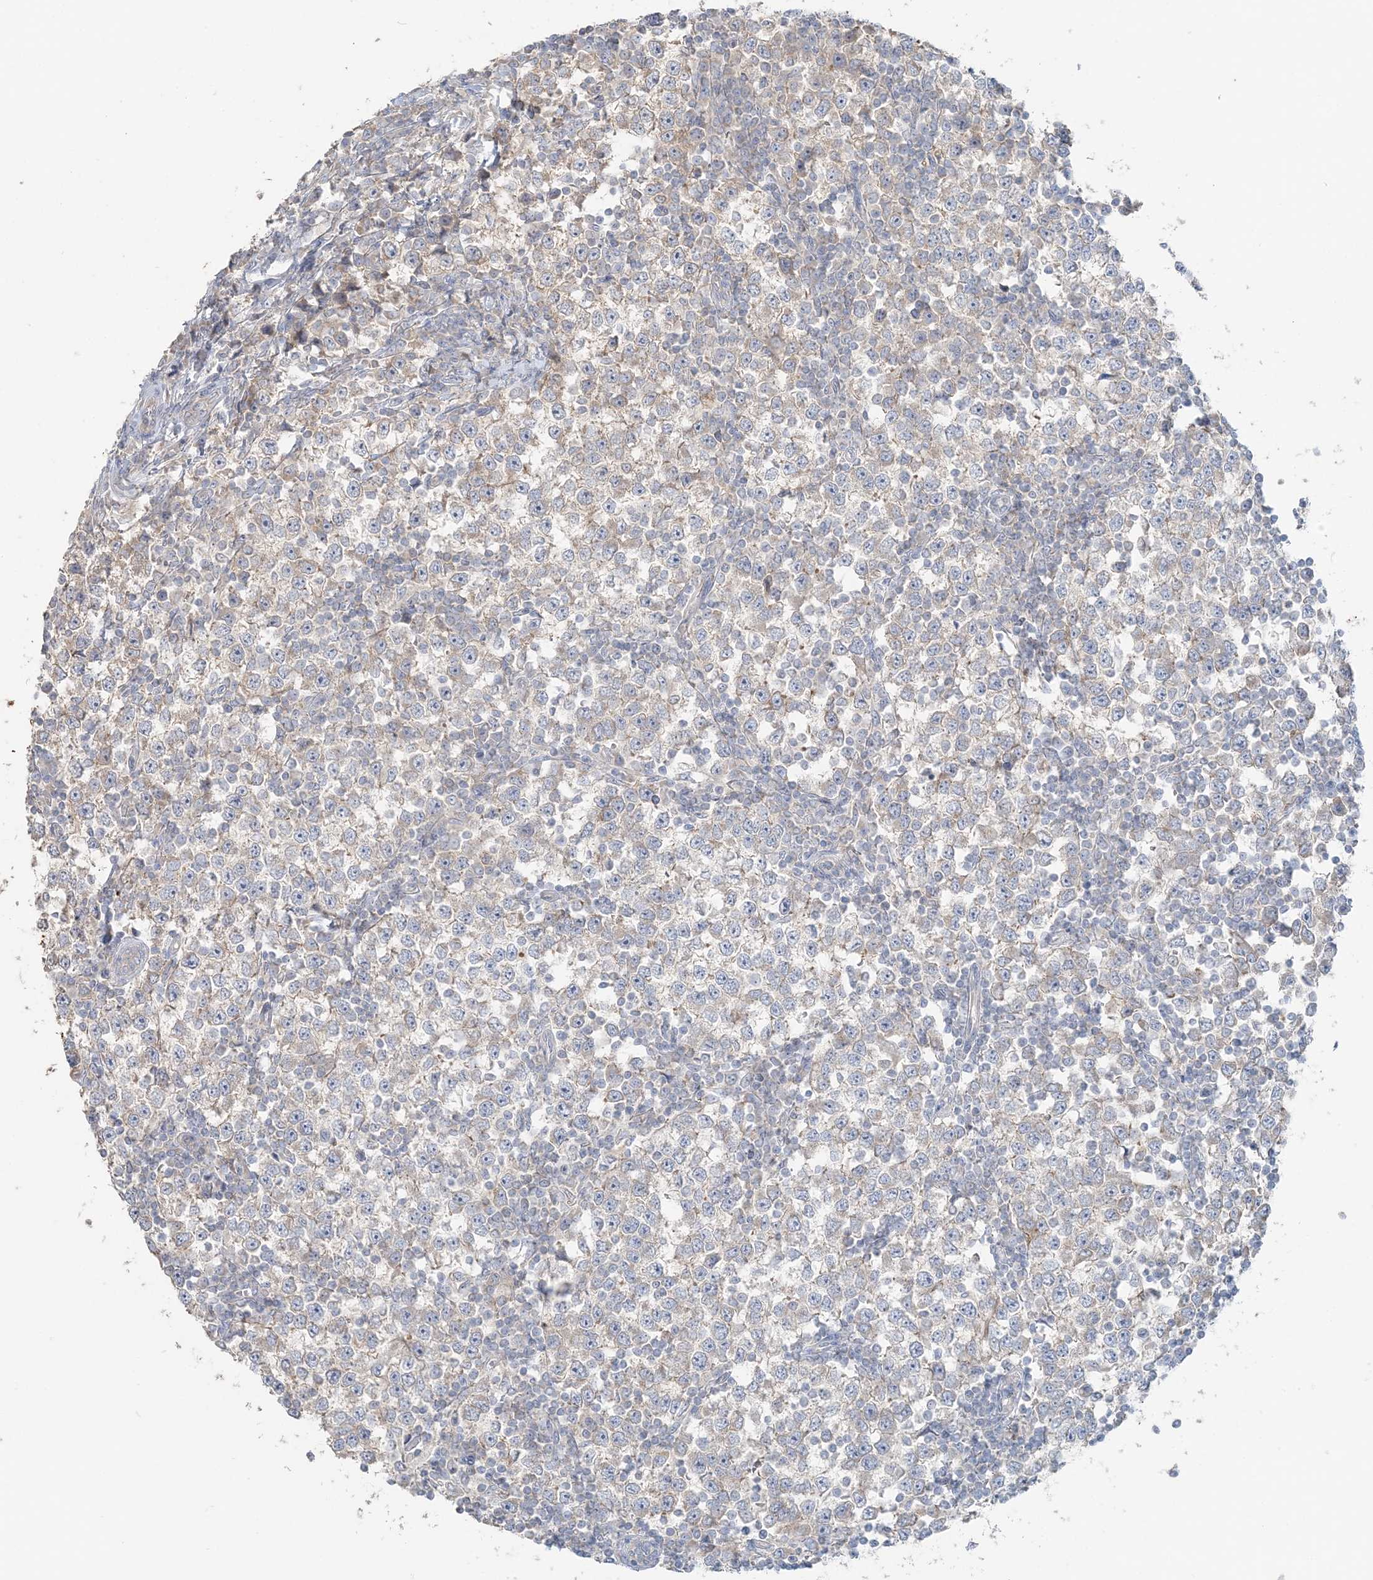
{"staining": {"intensity": "weak", "quantity": "<25%", "location": "cytoplasmic/membranous"}, "tissue": "testis cancer", "cell_type": "Tumor cells", "image_type": "cancer", "snomed": [{"axis": "morphology", "description": "Seminoma, NOS"}, {"axis": "topography", "description": "Testis"}], "caption": "There is no significant positivity in tumor cells of testis cancer.", "gene": "TBC1D5", "patient": {"sex": "male", "age": 65}}